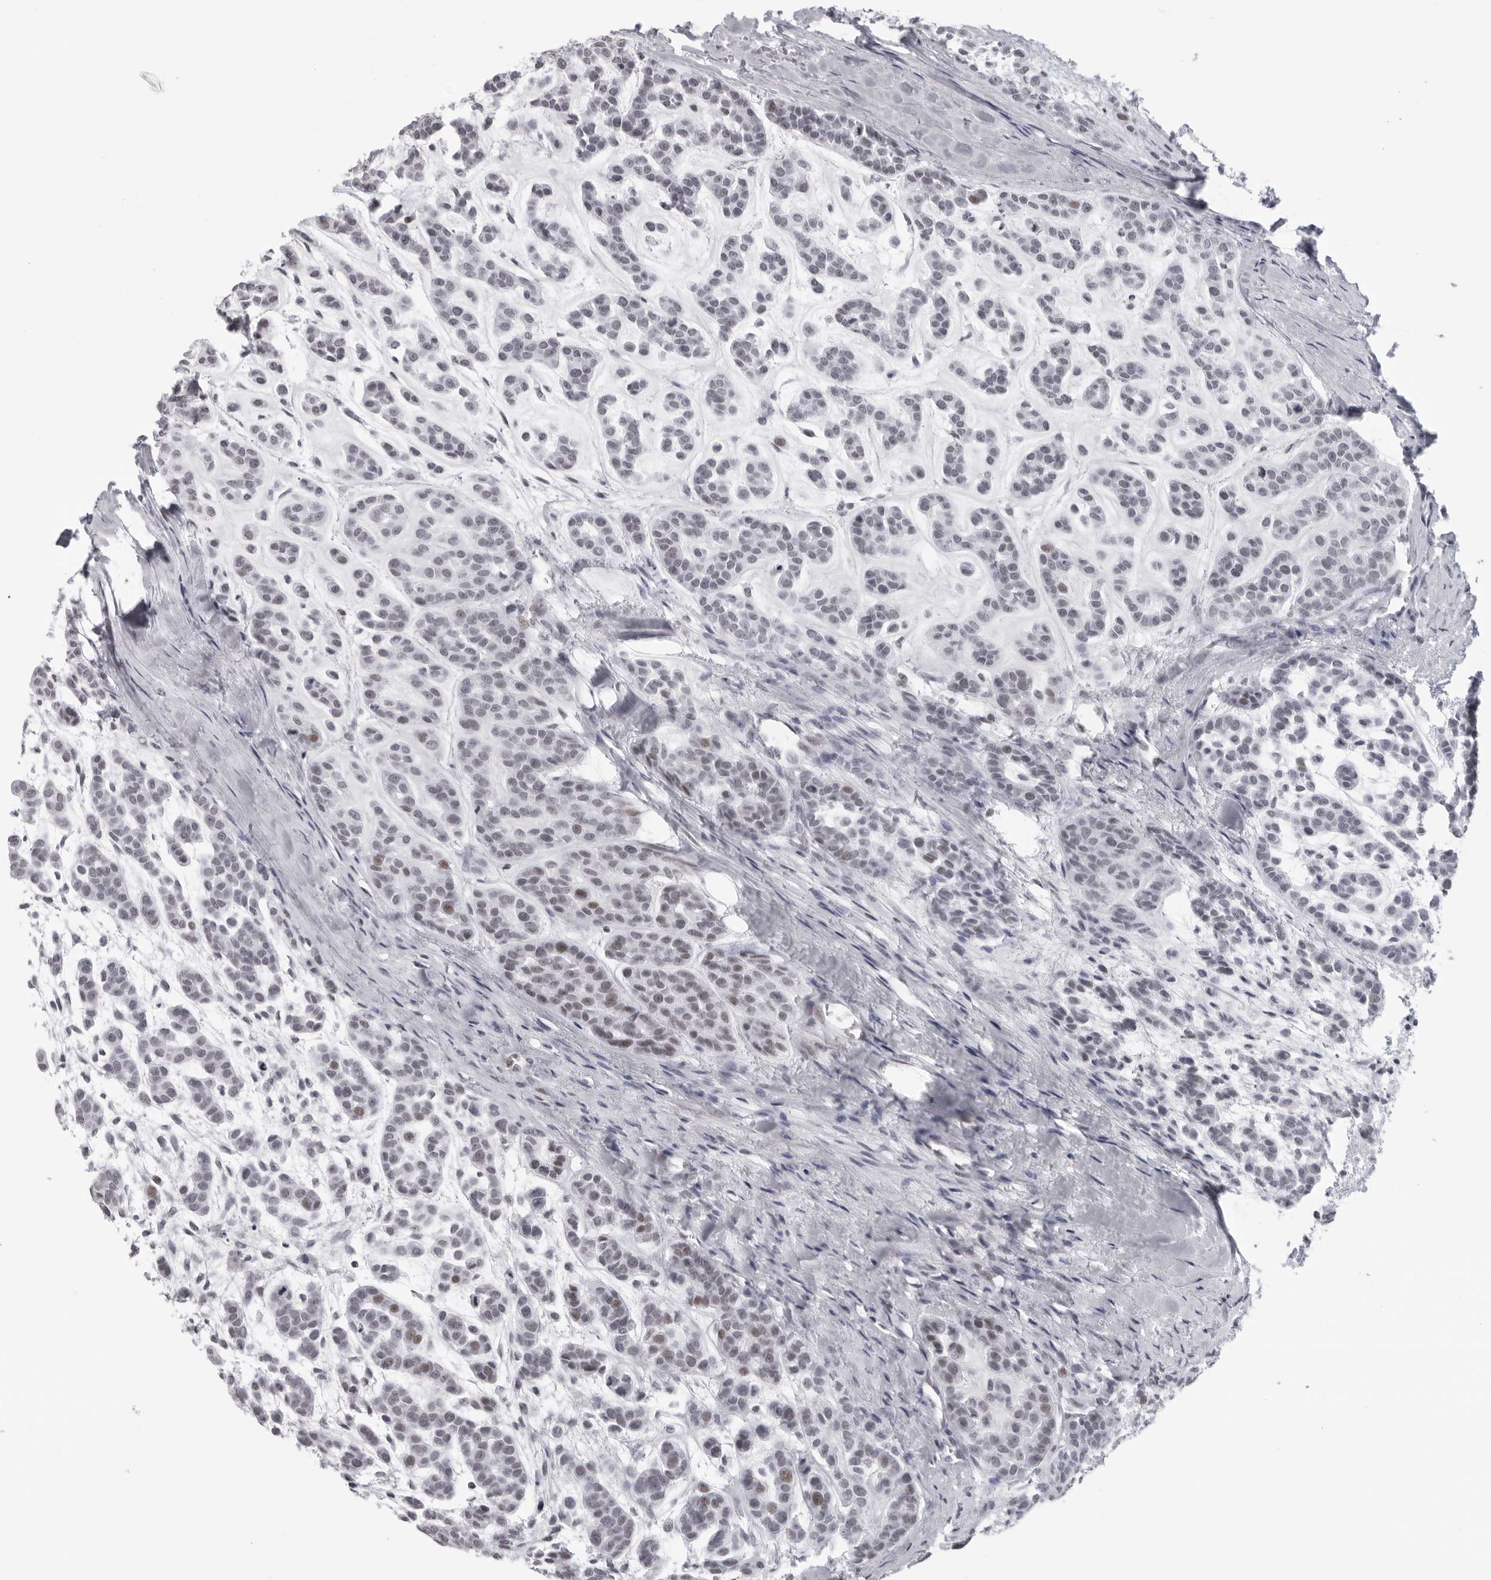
{"staining": {"intensity": "moderate", "quantity": "<25%", "location": "nuclear"}, "tissue": "head and neck cancer", "cell_type": "Tumor cells", "image_type": "cancer", "snomed": [{"axis": "morphology", "description": "Adenocarcinoma, NOS"}, {"axis": "morphology", "description": "Adenoma, NOS"}, {"axis": "topography", "description": "Head-Neck"}], "caption": "Head and neck cancer (adenocarcinoma) stained for a protein (brown) shows moderate nuclear positive positivity in about <25% of tumor cells.", "gene": "ESPN", "patient": {"sex": "female", "age": 55}}